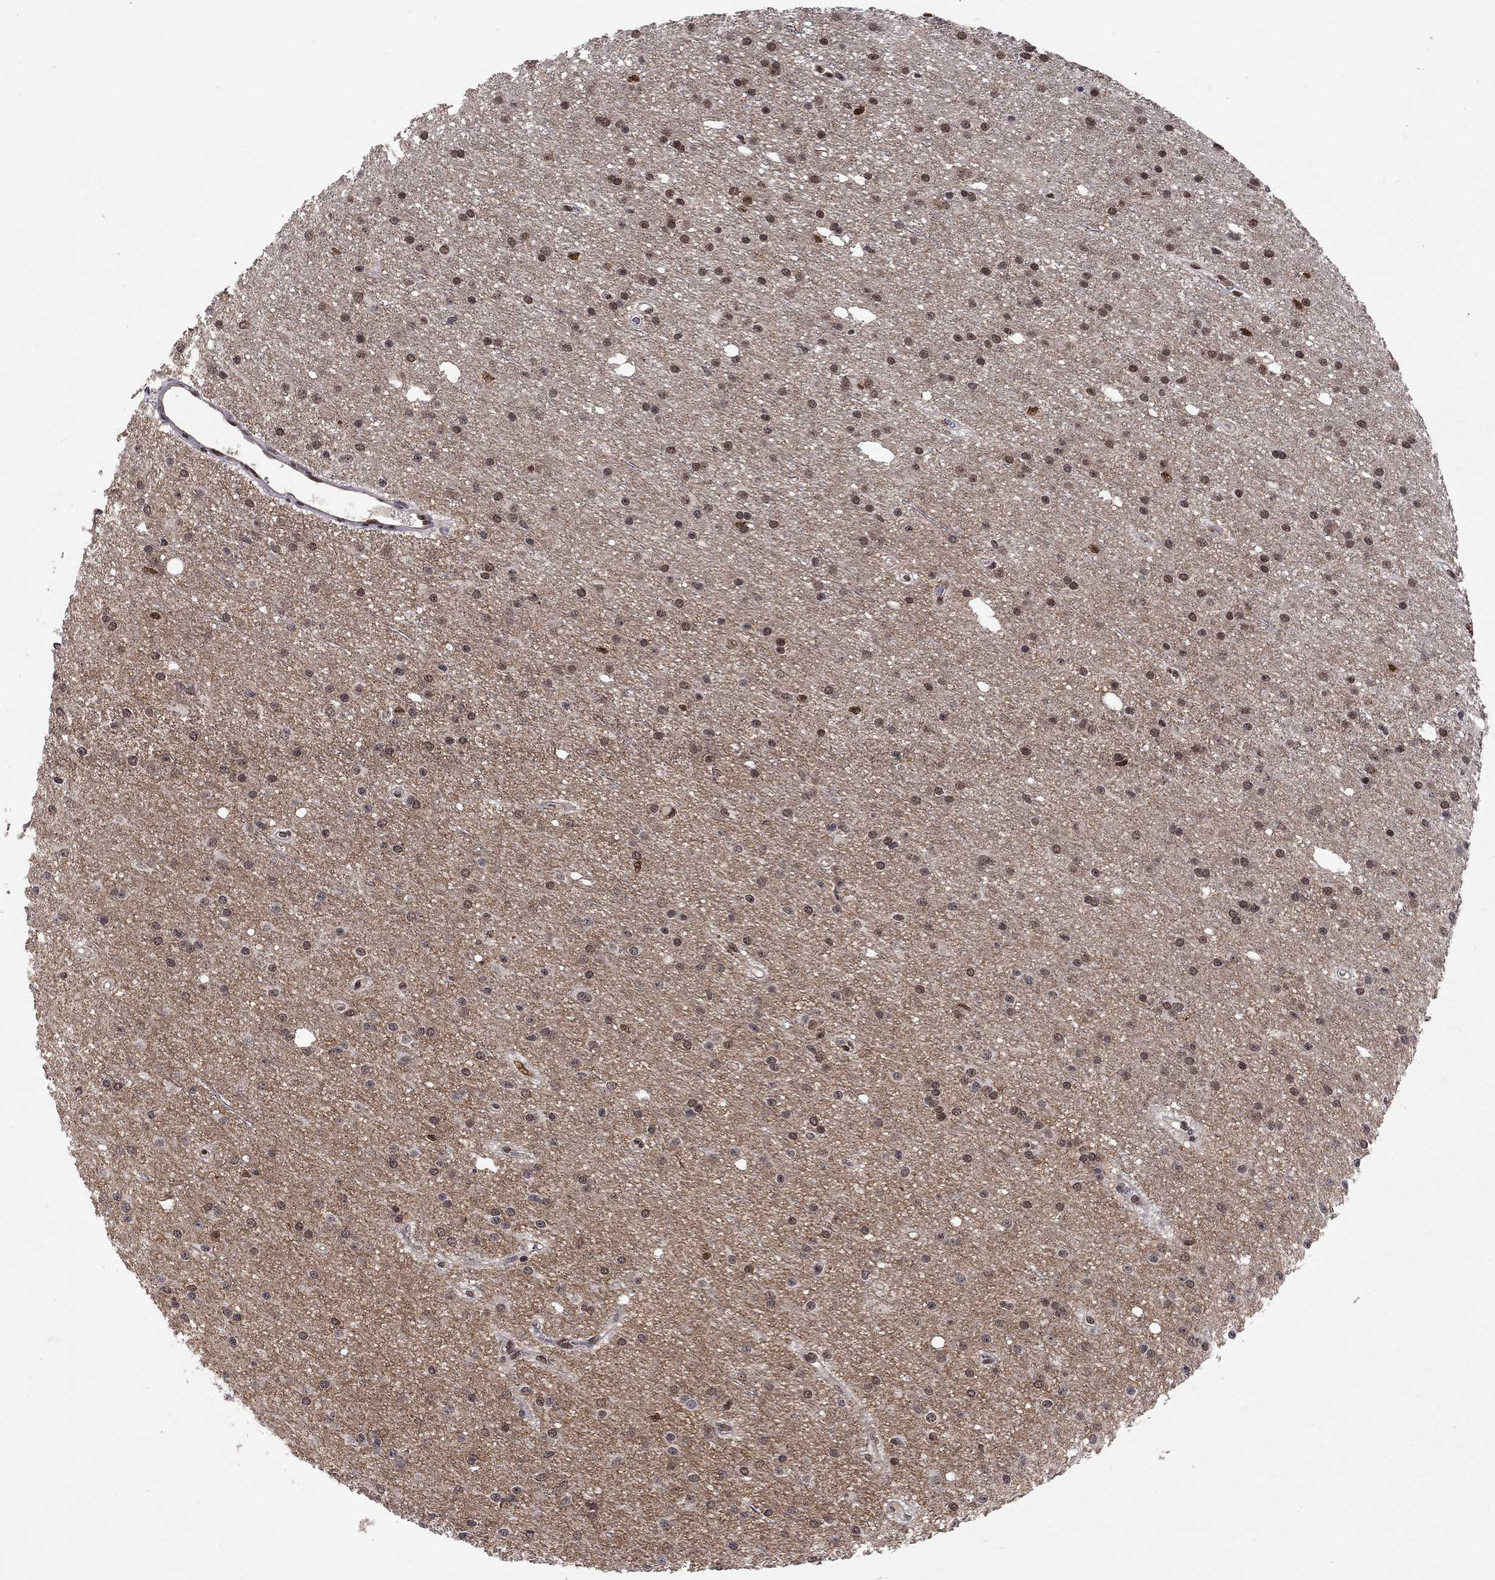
{"staining": {"intensity": "weak", "quantity": "25%-75%", "location": "nuclear"}, "tissue": "glioma", "cell_type": "Tumor cells", "image_type": "cancer", "snomed": [{"axis": "morphology", "description": "Glioma, malignant, Low grade"}, {"axis": "topography", "description": "Brain"}], "caption": "Immunohistochemistry histopathology image of glioma stained for a protein (brown), which shows low levels of weak nuclear positivity in approximately 25%-75% of tumor cells.", "gene": "SAP30L", "patient": {"sex": "male", "age": 27}}